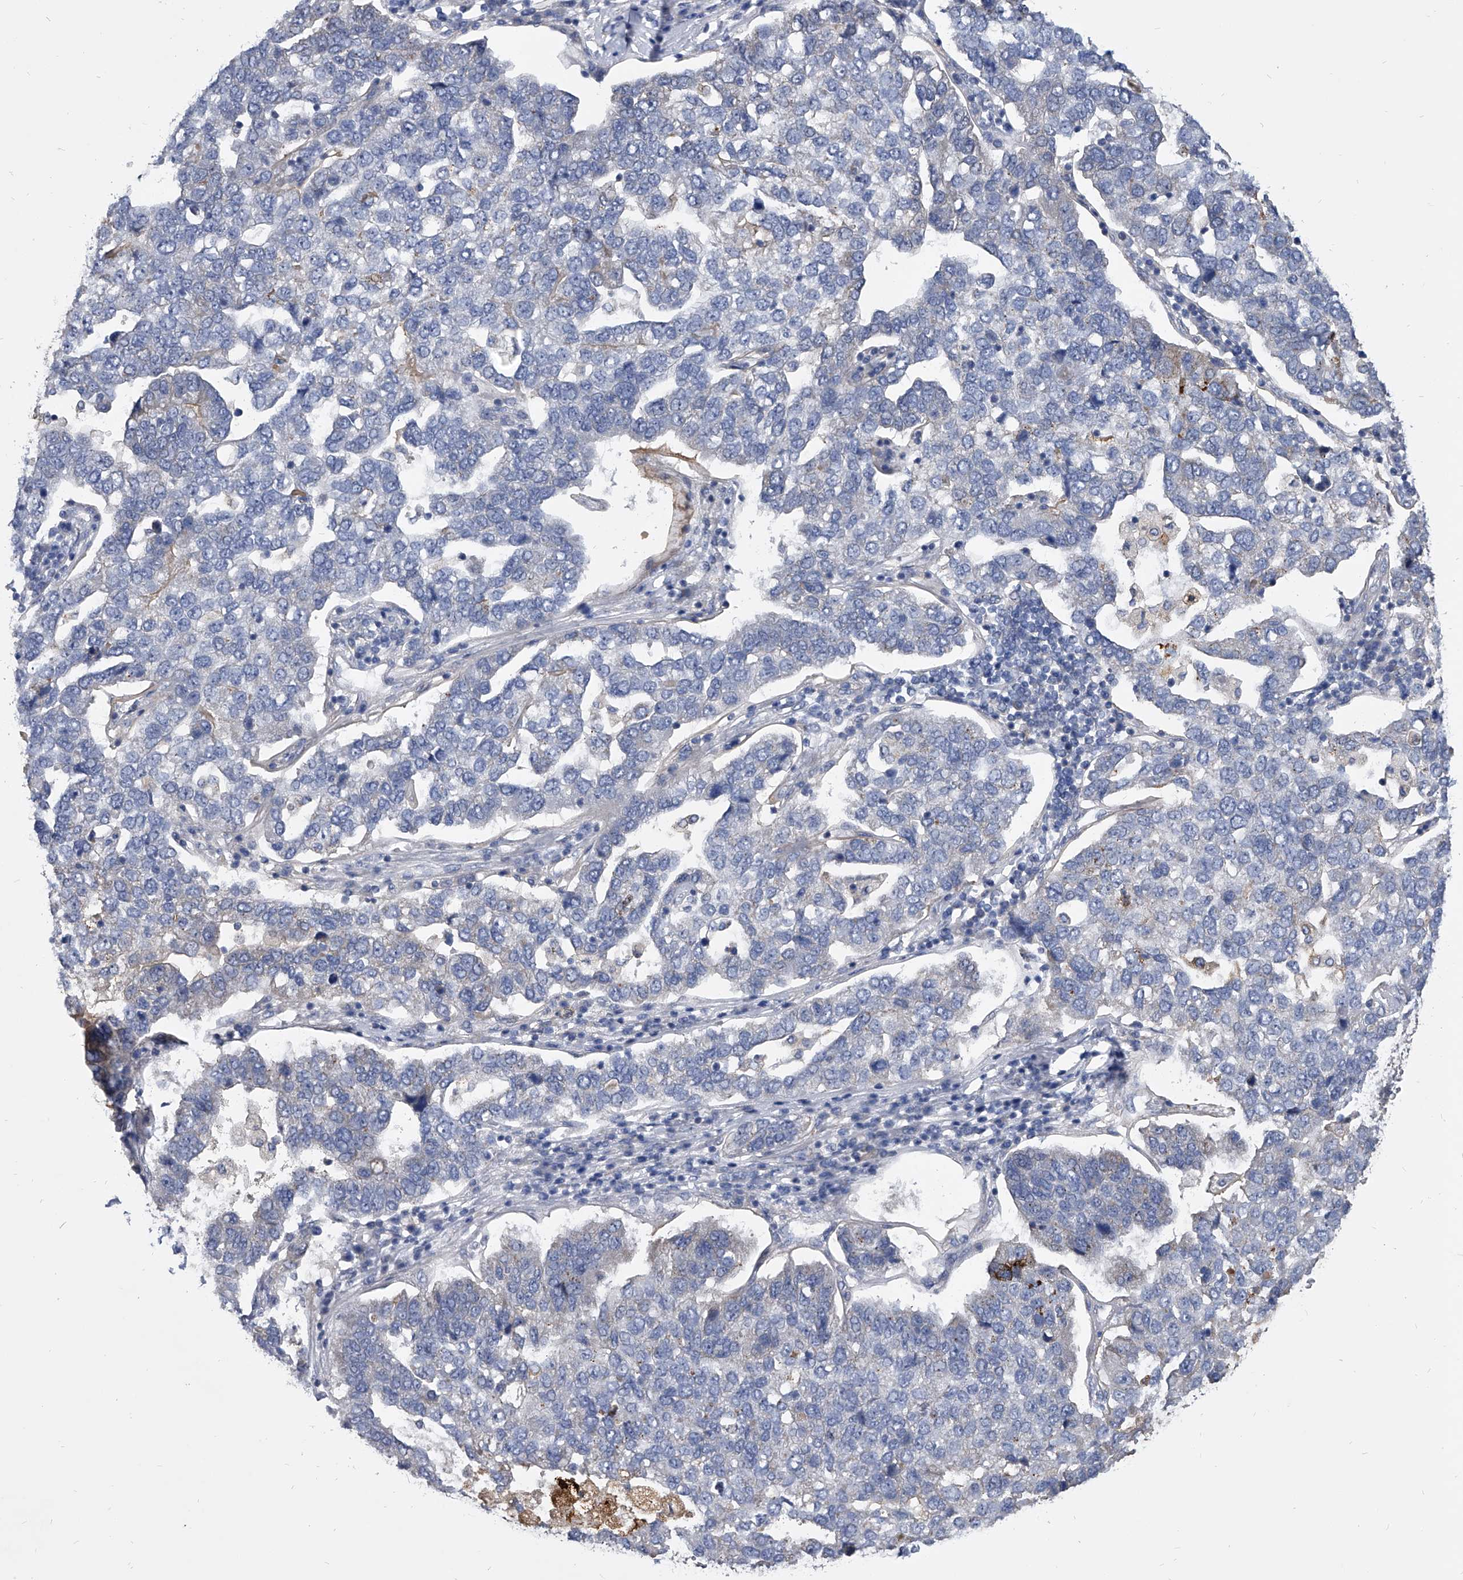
{"staining": {"intensity": "negative", "quantity": "none", "location": "none"}, "tissue": "pancreatic cancer", "cell_type": "Tumor cells", "image_type": "cancer", "snomed": [{"axis": "morphology", "description": "Adenocarcinoma, NOS"}, {"axis": "topography", "description": "Pancreas"}], "caption": "IHC image of neoplastic tissue: adenocarcinoma (pancreatic) stained with DAB (3,3'-diaminobenzidine) reveals no significant protein staining in tumor cells.", "gene": "SPP1", "patient": {"sex": "female", "age": 61}}